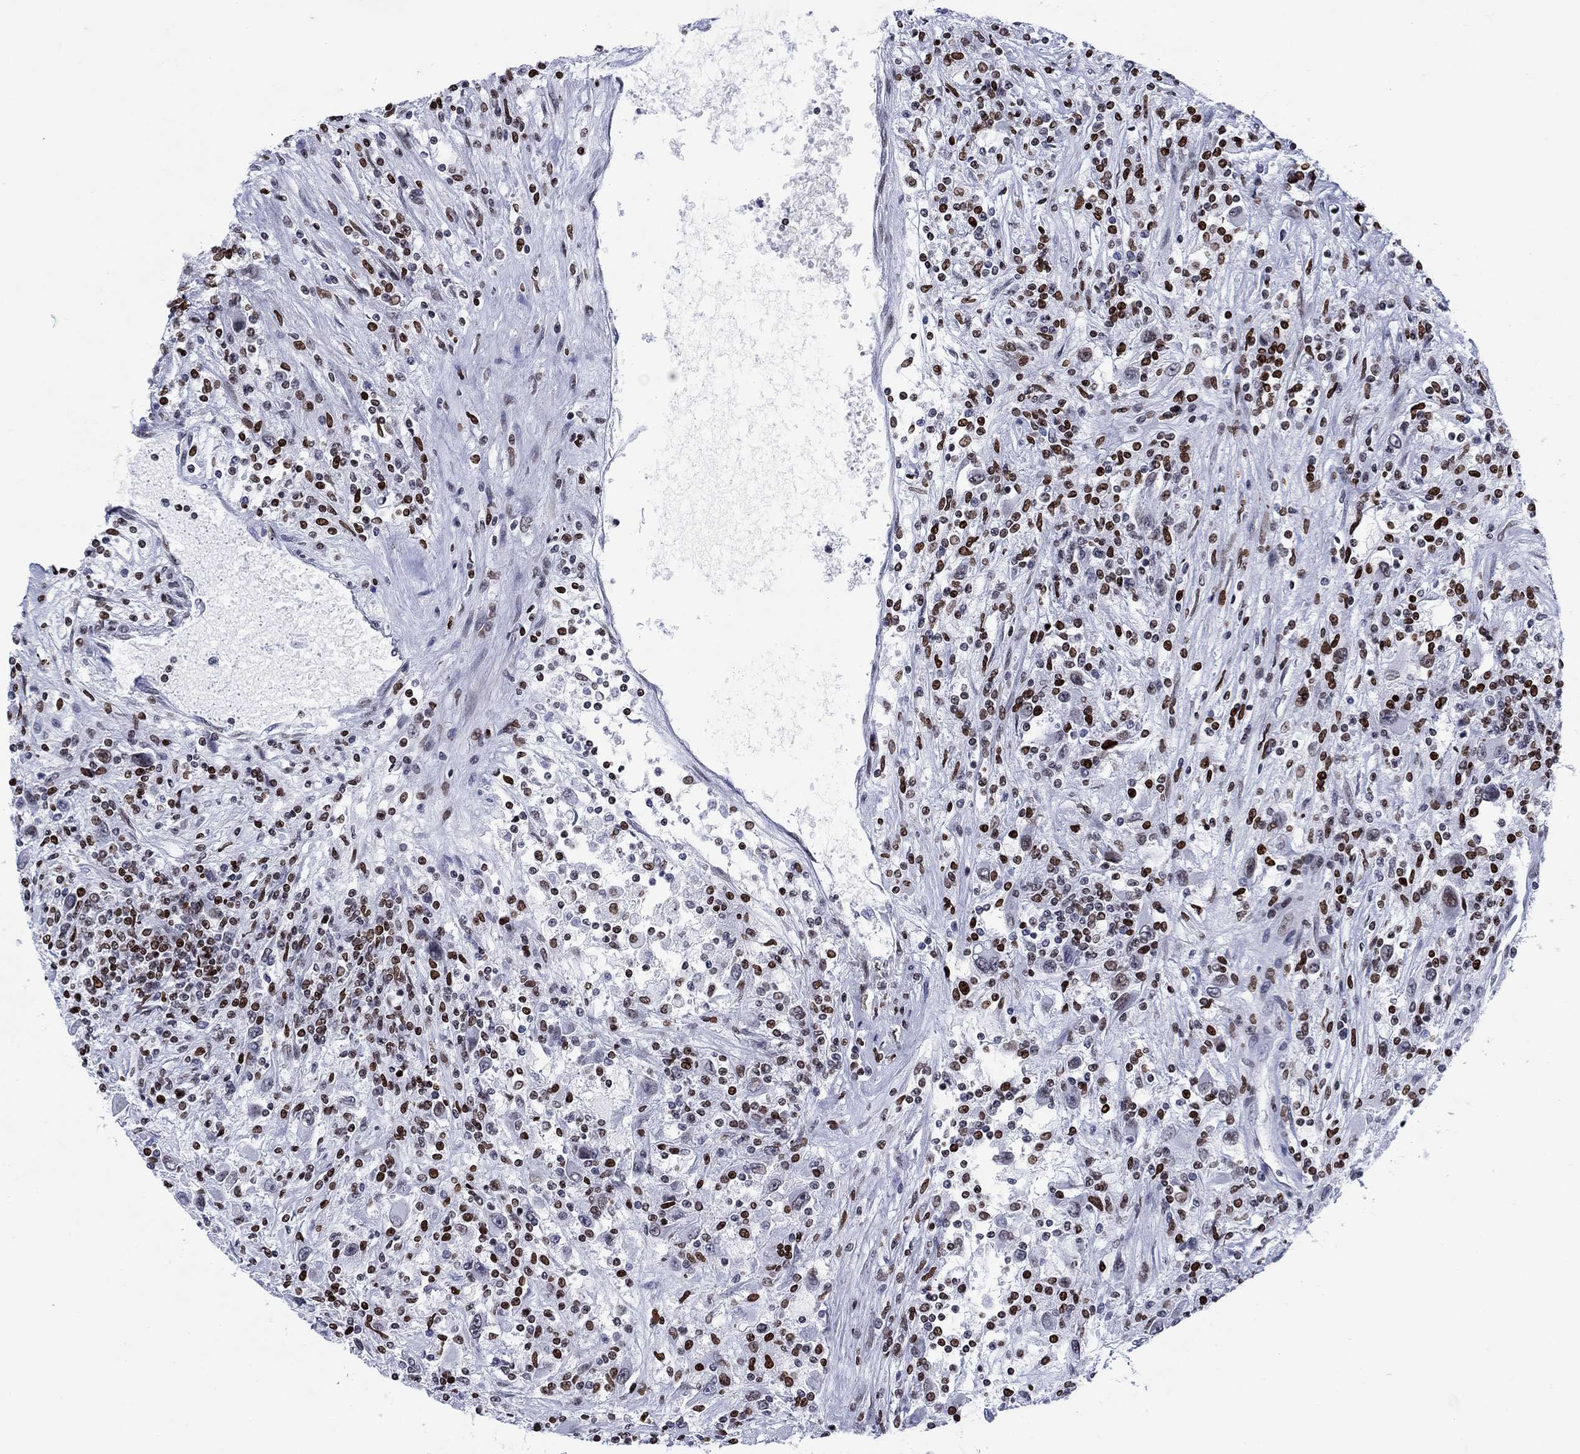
{"staining": {"intensity": "negative", "quantity": "none", "location": "none"}, "tissue": "renal cancer", "cell_type": "Tumor cells", "image_type": "cancer", "snomed": [{"axis": "morphology", "description": "Adenocarcinoma, NOS"}, {"axis": "topography", "description": "Kidney"}], "caption": "Protein analysis of renal cancer (adenocarcinoma) shows no significant positivity in tumor cells.", "gene": "HMGA1", "patient": {"sex": "female", "age": 67}}